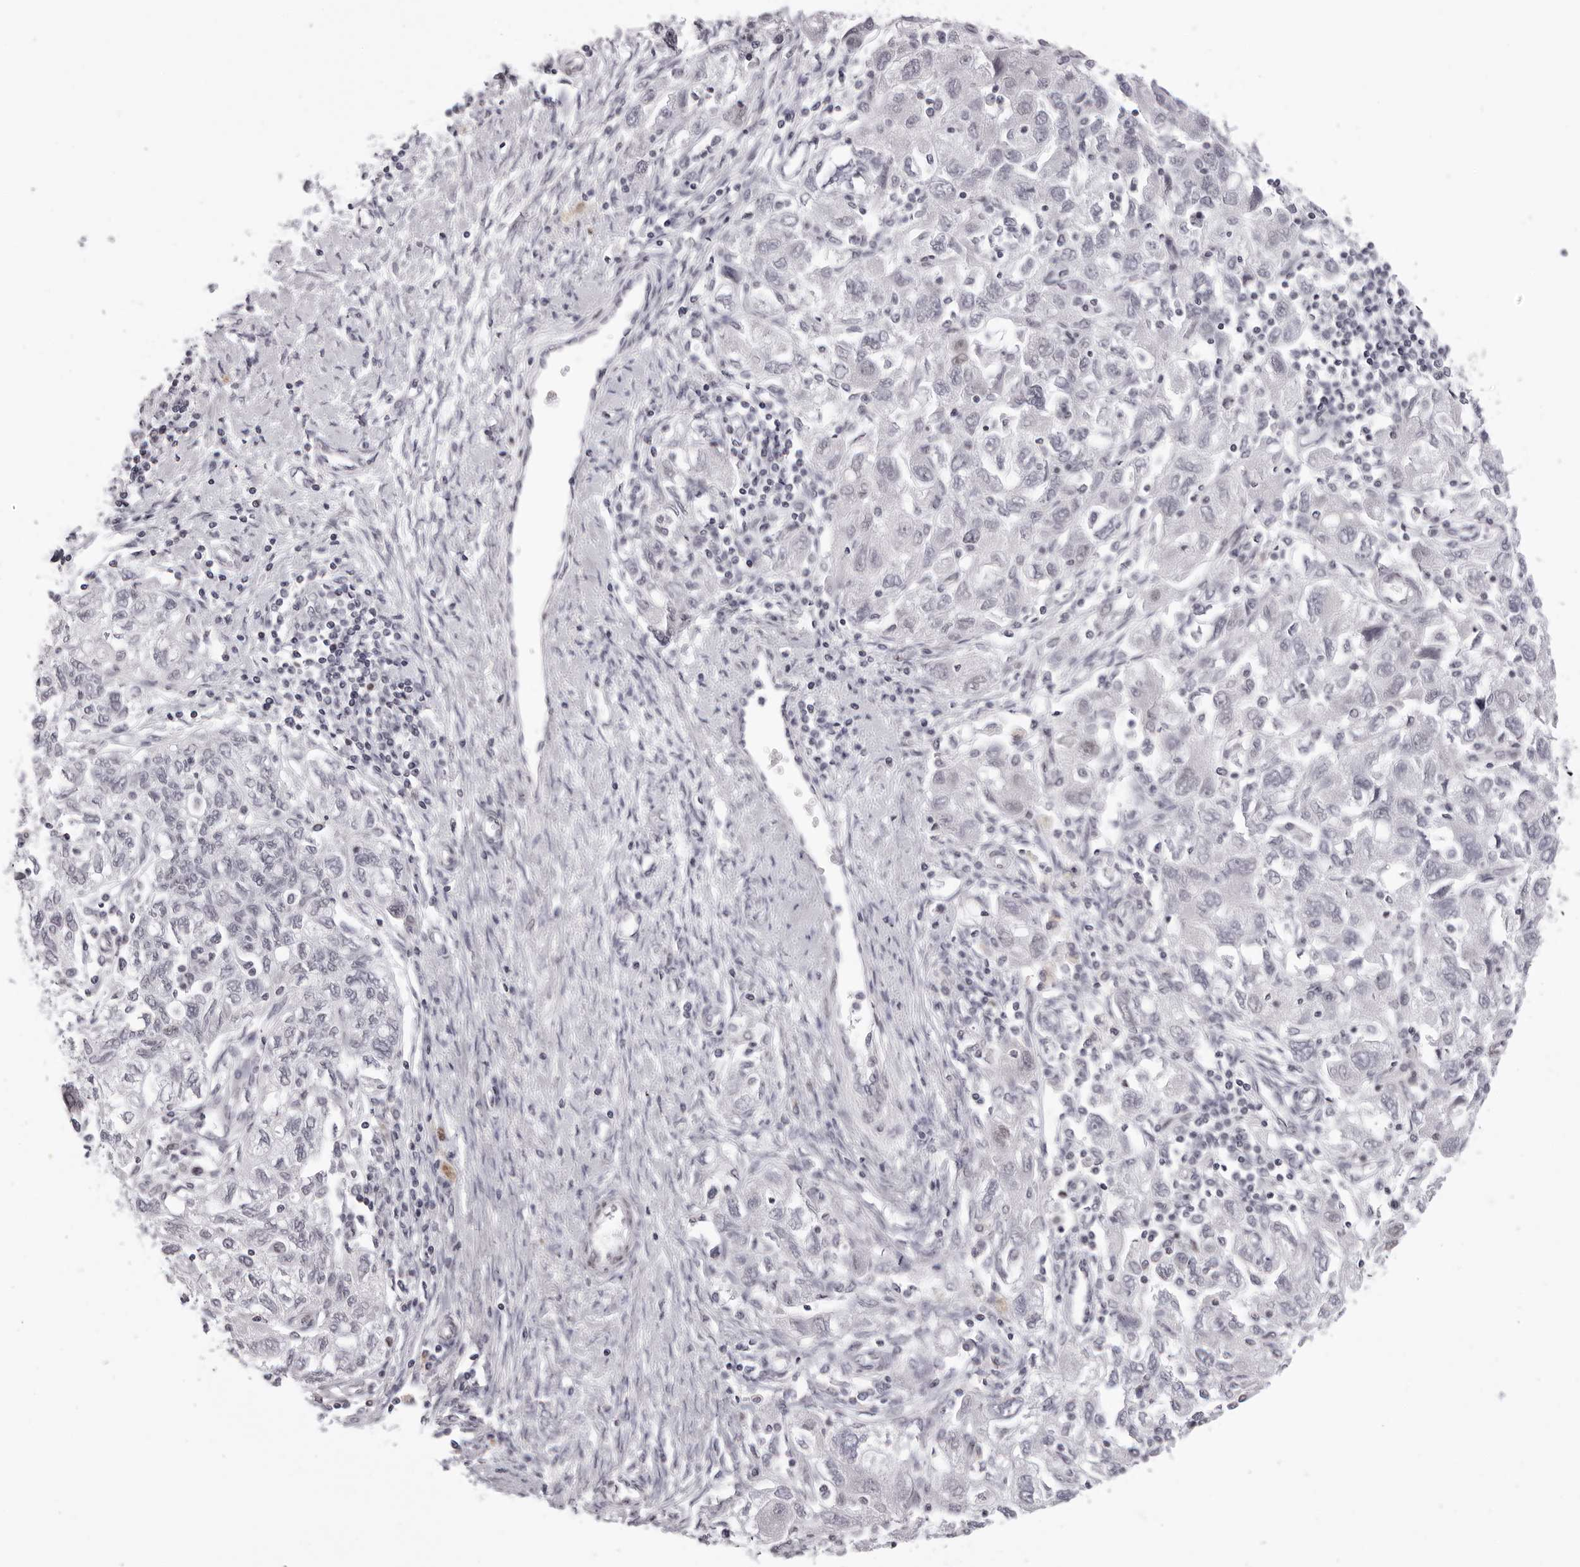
{"staining": {"intensity": "negative", "quantity": "none", "location": "none"}, "tissue": "ovarian cancer", "cell_type": "Tumor cells", "image_type": "cancer", "snomed": [{"axis": "morphology", "description": "Carcinoma, NOS"}, {"axis": "morphology", "description": "Cystadenocarcinoma, serous, NOS"}, {"axis": "topography", "description": "Ovary"}], "caption": "This photomicrograph is of ovarian cancer (serous cystadenocarcinoma) stained with immunohistochemistry to label a protein in brown with the nuclei are counter-stained blue. There is no positivity in tumor cells.", "gene": "MAFK", "patient": {"sex": "female", "age": 69}}